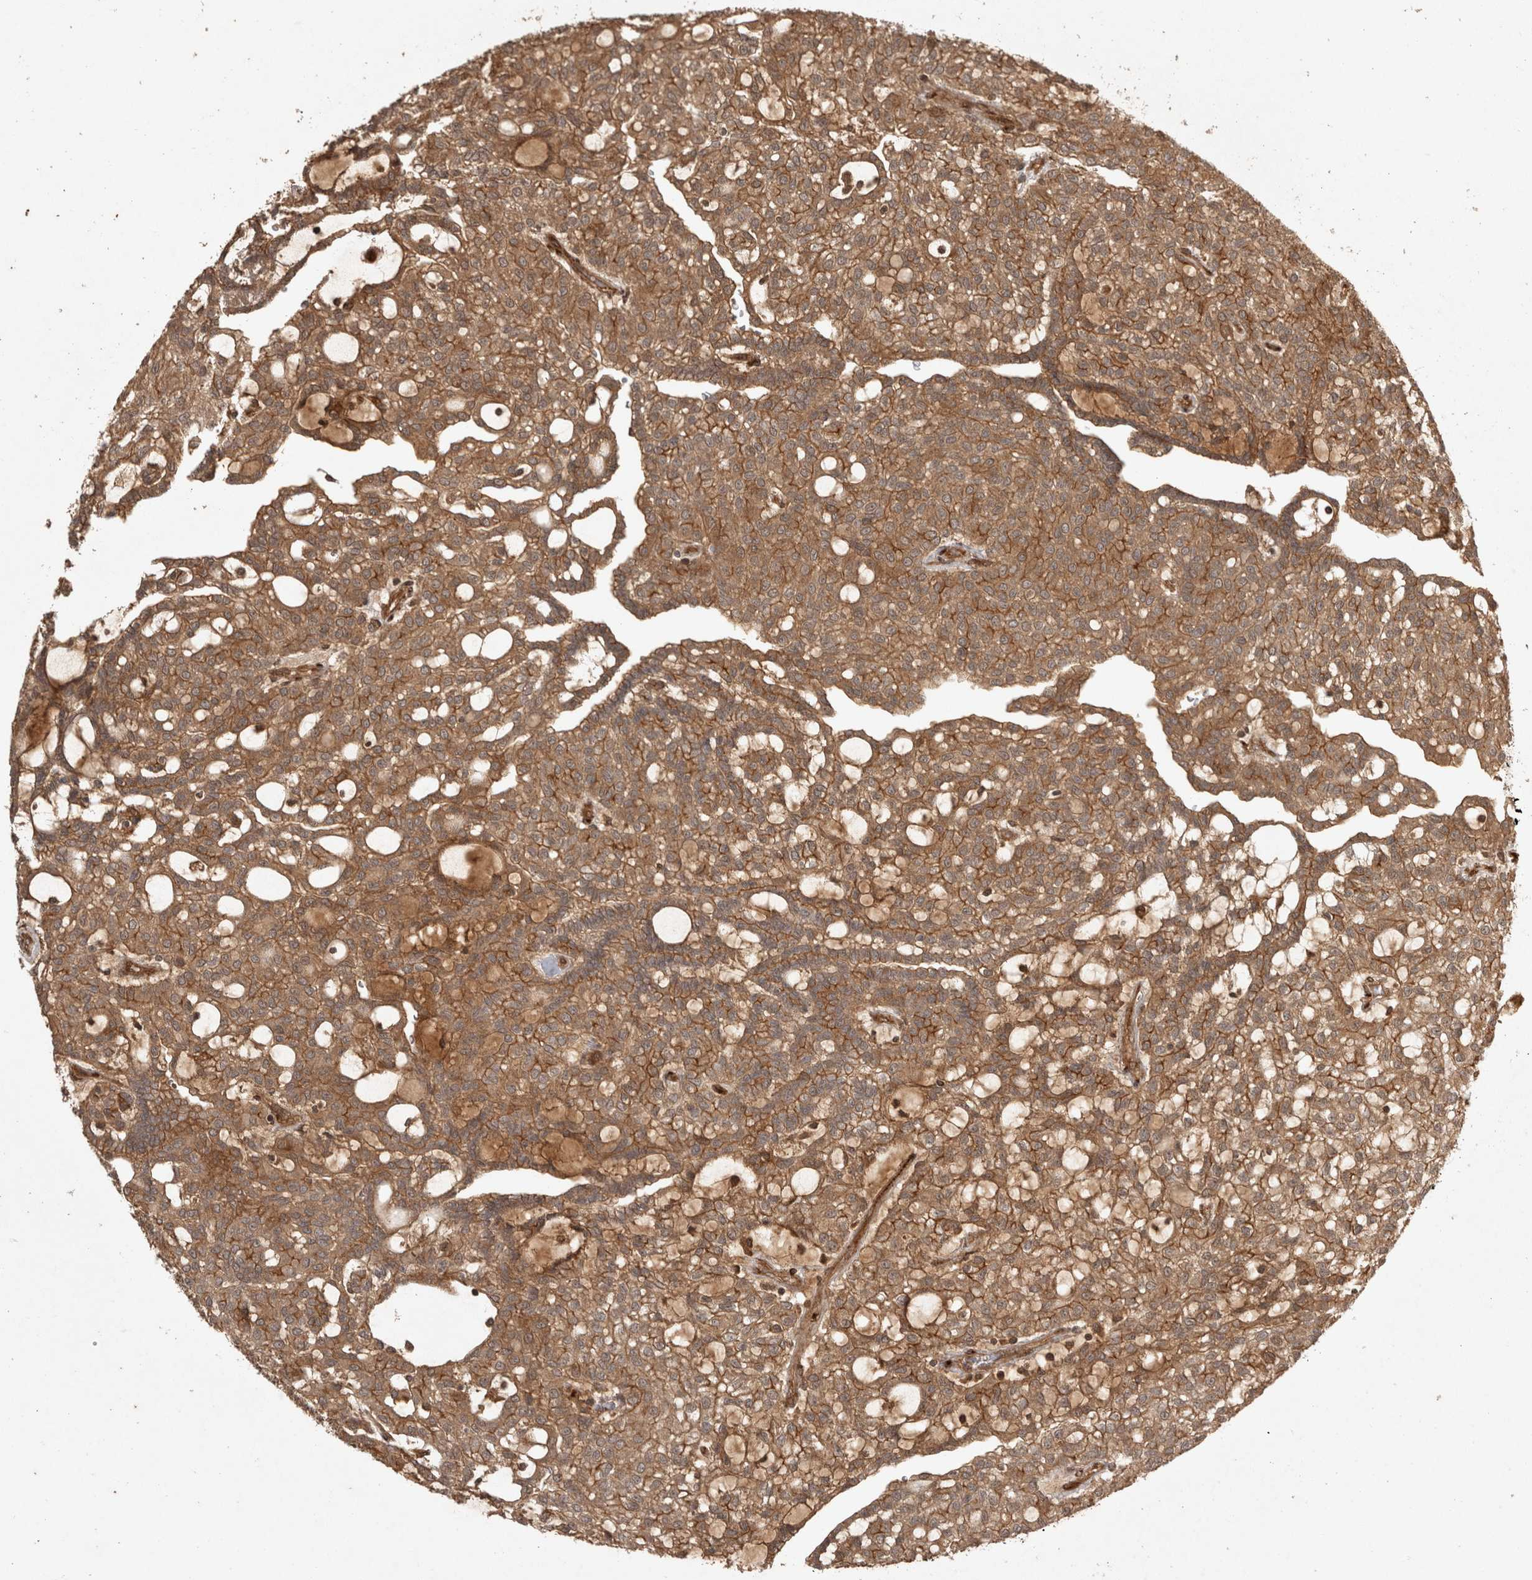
{"staining": {"intensity": "moderate", "quantity": ">75%", "location": "cytoplasmic/membranous"}, "tissue": "renal cancer", "cell_type": "Tumor cells", "image_type": "cancer", "snomed": [{"axis": "morphology", "description": "Adenocarcinoma, NOS"}, {"axis": "topography", "description": "Kidney"}], "caption": "Moderate cytoplasmic/membranous positivity is seen in approximately >75% of tumor cells in renal adenocarcinoma.", "gene": "CAMSAP2", "patient": {"sex": "male", "age": 63}}